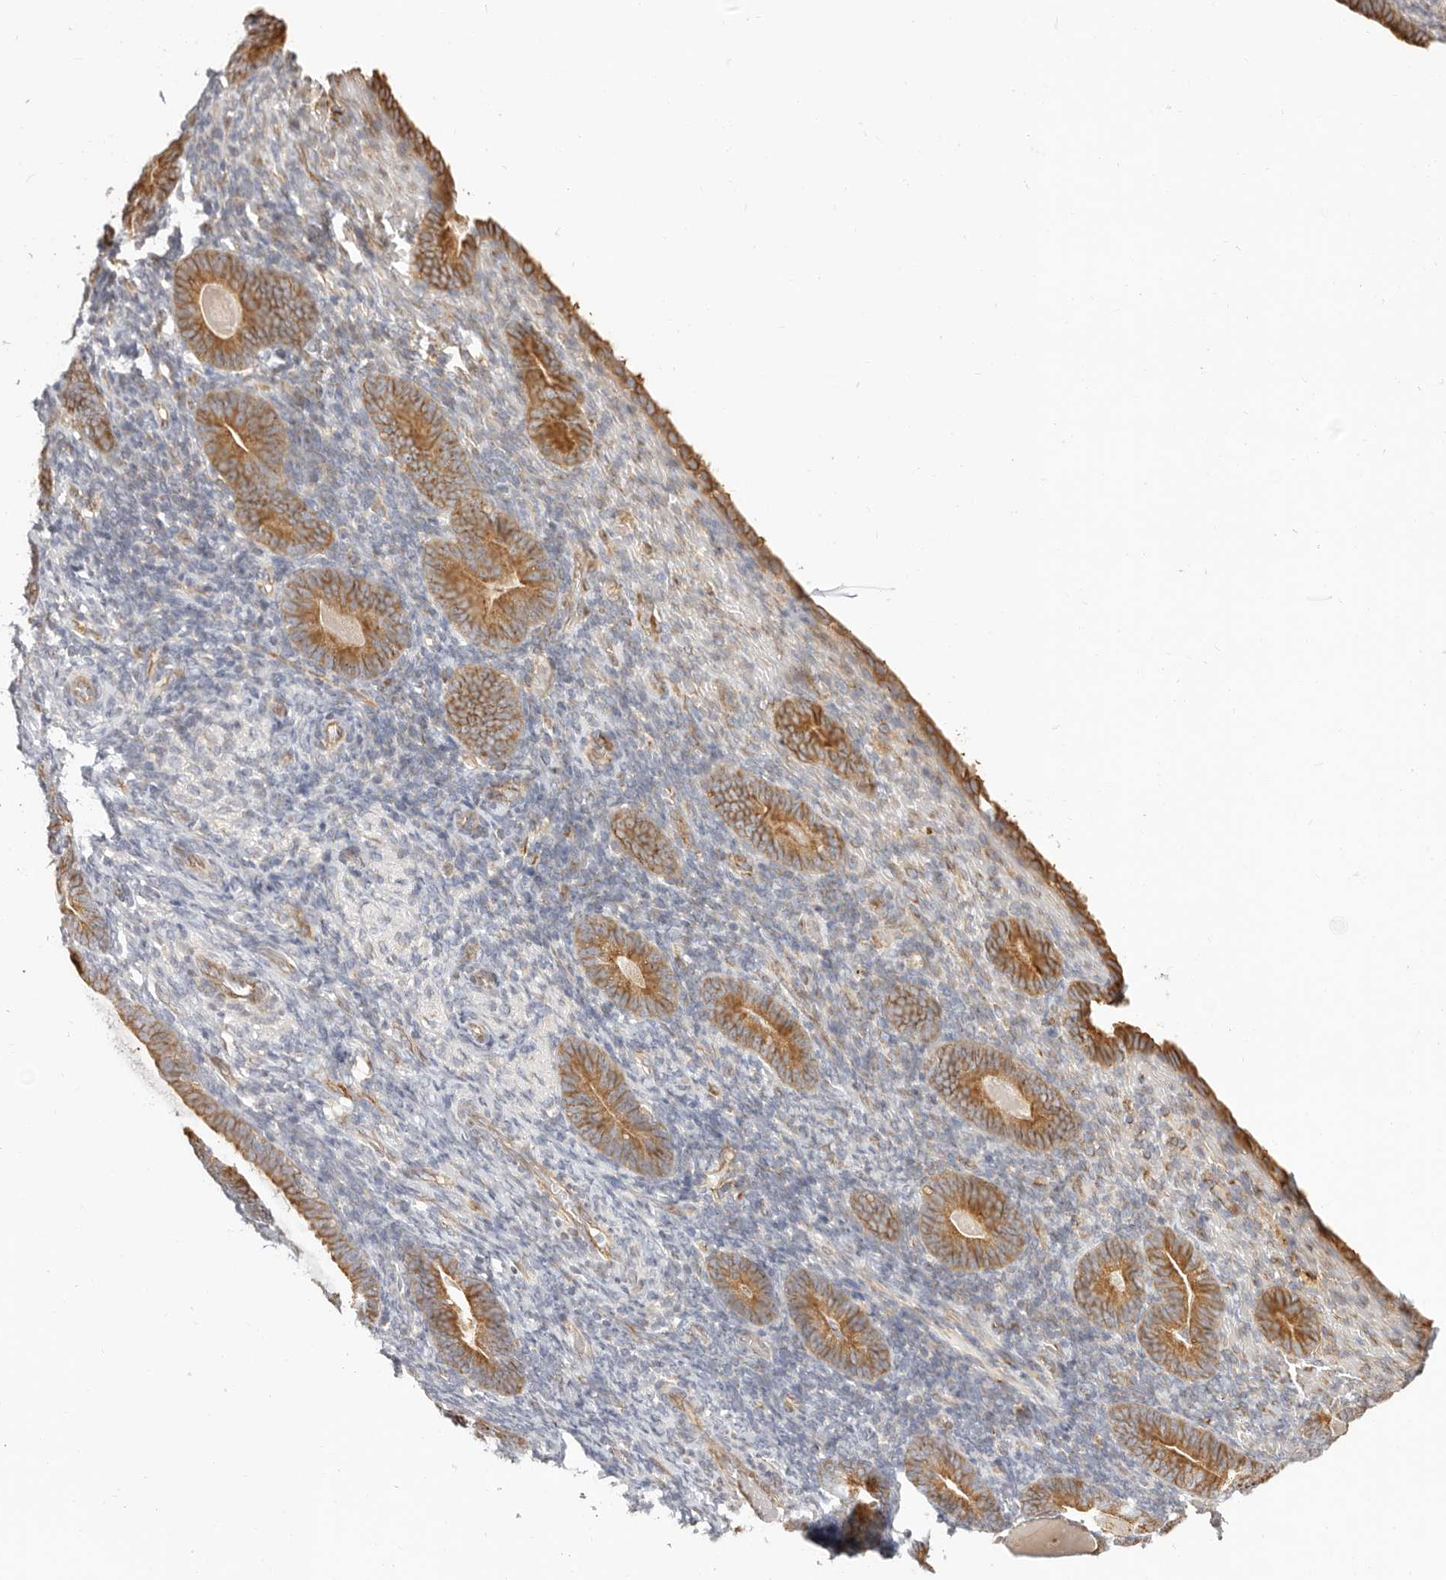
{"staining": {"intensity": "weak", "quantity": "<25%", "location": "cytoplasmic/membranous"}, "tissue": "endometrium", "cell_type": "Cells in endometrial stroma", "image_type": "normal", "snomed": [{"axis": "morphology", "description": "Normal tissue, NOS"}, {"axis": "topography", "description": "Endometrium"}], "caption": "Protein analysis of unremarkable endometrium shows no significant positivity in cells in endometrial stroma.", "gene": "DTNBP1", "patient": {"sex": "female", "age": 51}}